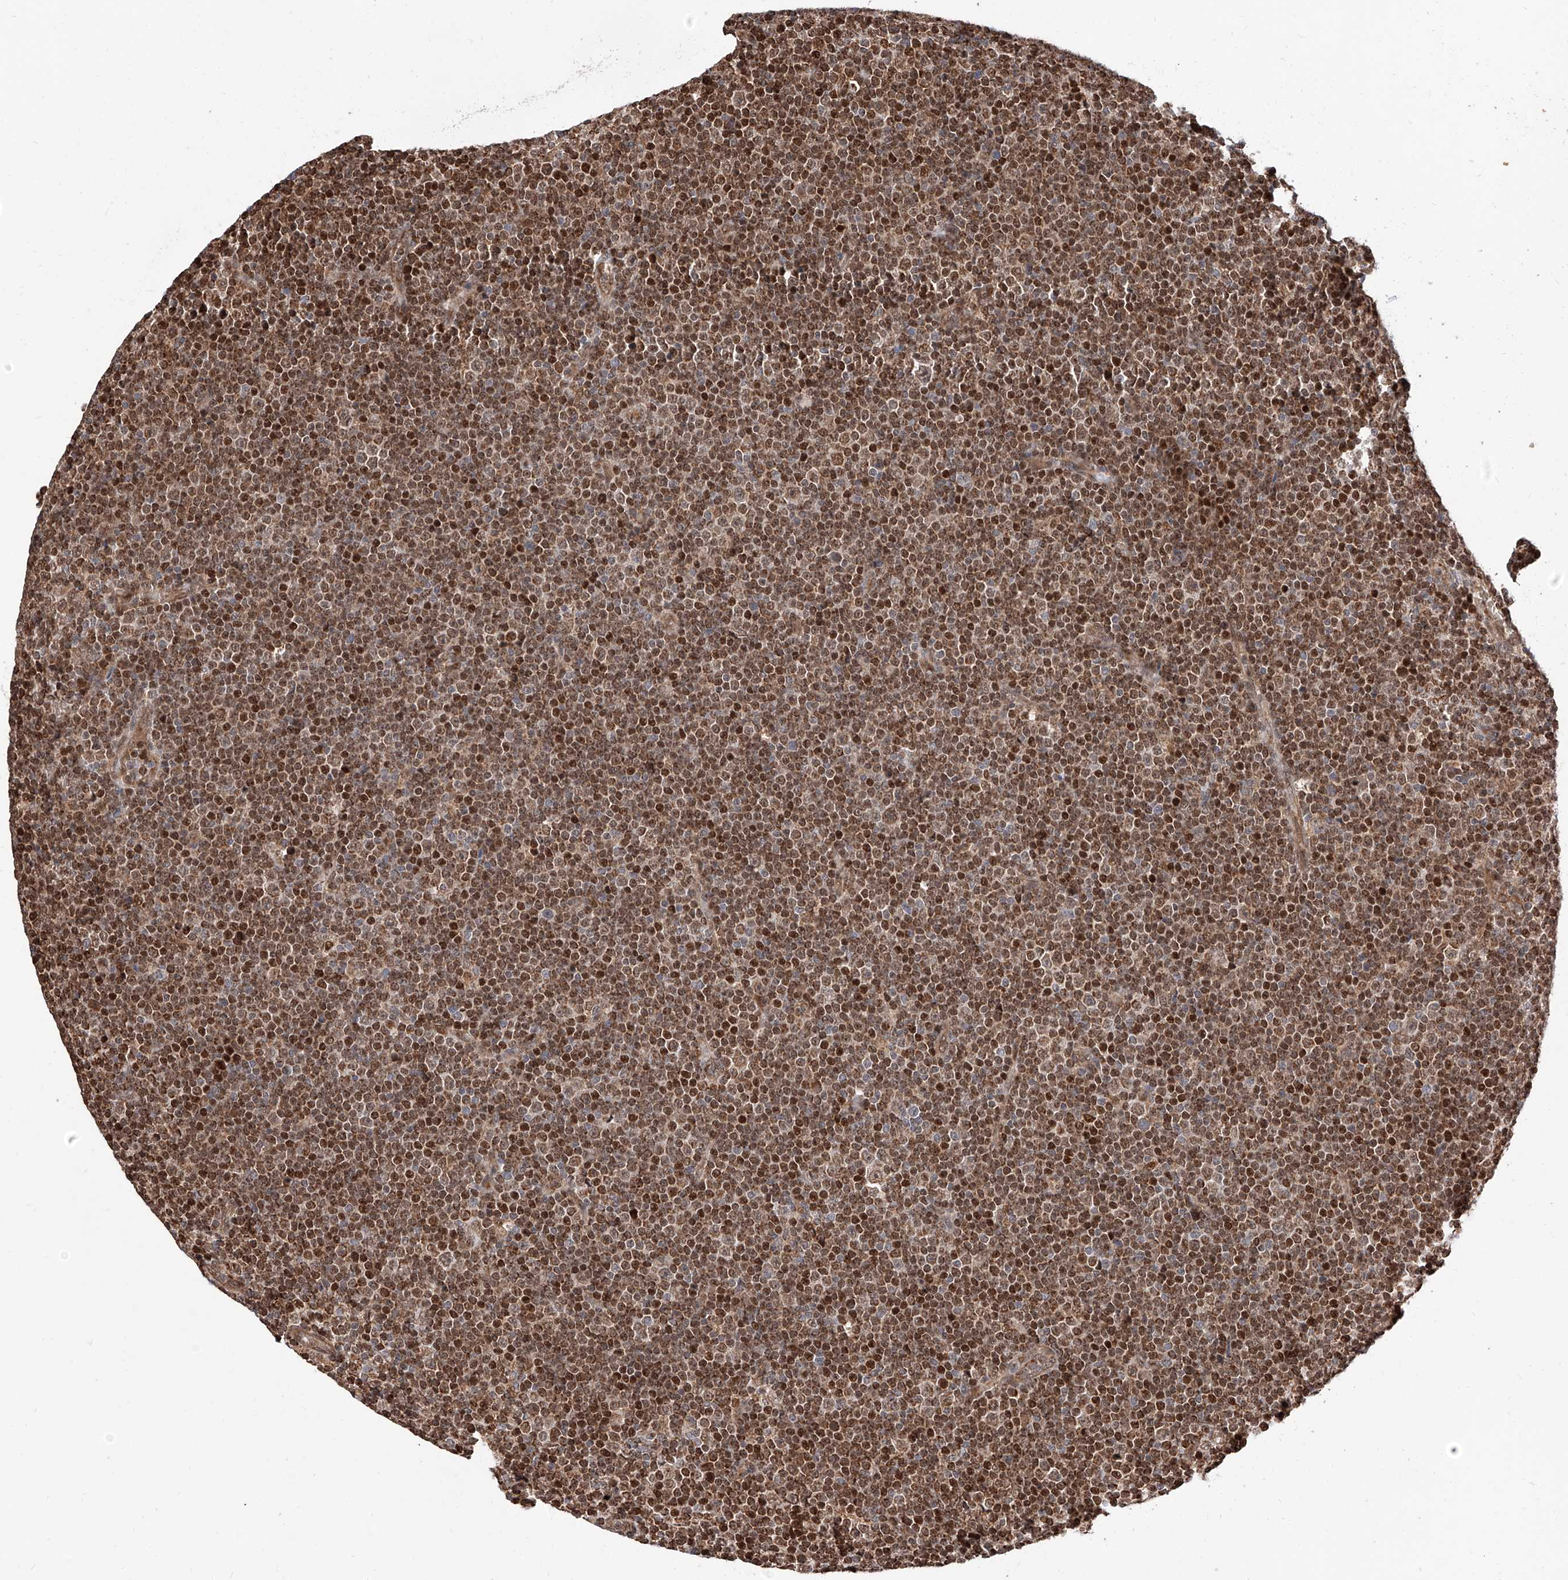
{"staining": {"intensity": "moderate", "quantity": ">75%", "location": "cytoplasmic/membranous,nuclear"}, "tissue": "lymphoma", "cell_type": "Tumor cells", "image_type": "cancer", "snomed": [{"axis": "morphology", "description": "Malignant lymphoma, non-Hodgkin's type, Low grade"}, {"axis": "topography", "description": "Lymph node"}], "caption": "Human low-grade malignant lymphoma, non-Hodgkin's type stained with a protein marker exhibits moderate staining in tumor cells.", "gene": "THTPA", "patient": {"sex": "female", "age": 67}}